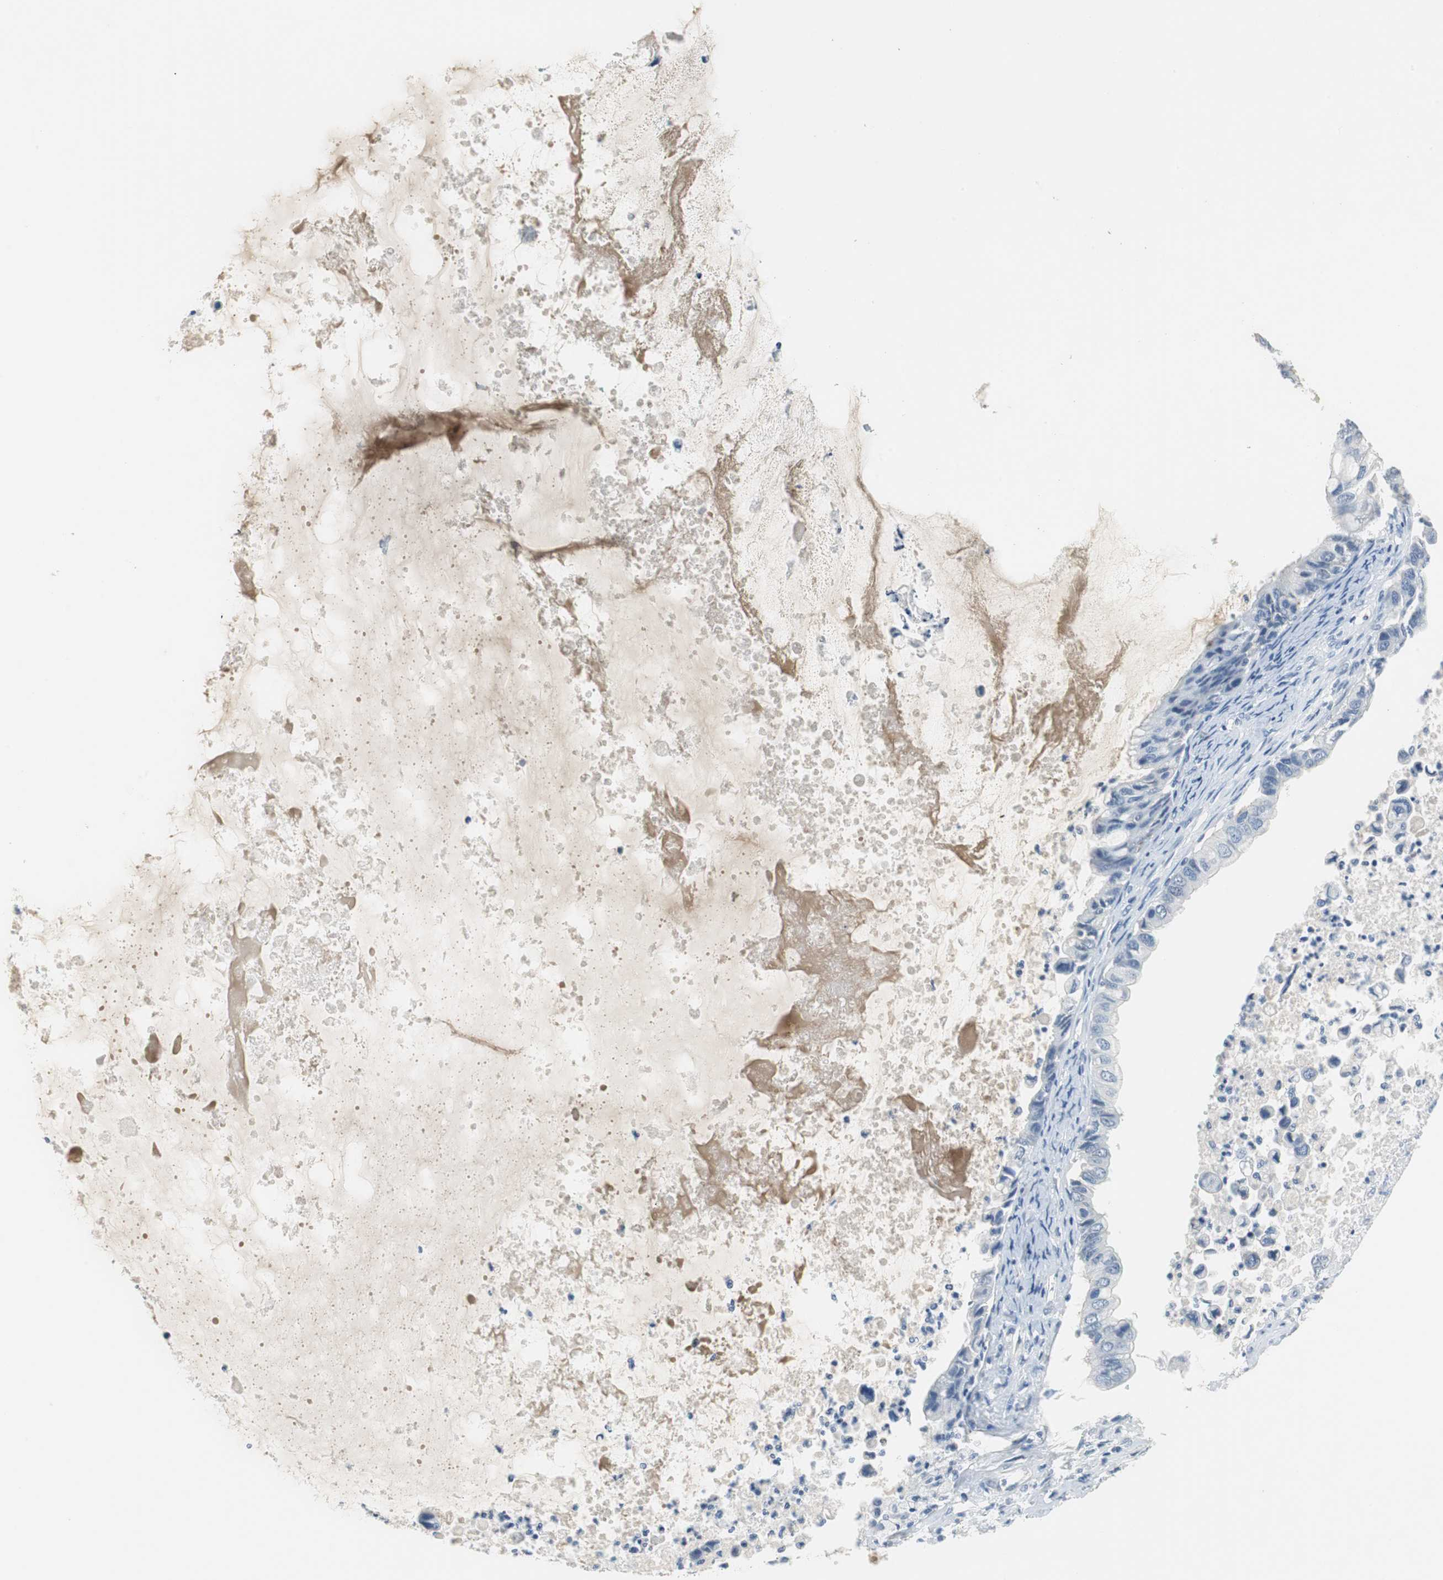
{"staining": {"intensity": "negative", "quantity": "none", "location": "none"}, "tissue": "ovarian cancer", "cell_type": "Tumor cells", "image_type": "cancer", "snomed": [{"axis": "morphology", "description": "Cystadenocarcinoma, mucinous, NOS"}, {"axis": "topography", "description": "Ovary"}], "caption": "This is an IHC image of human mucinous cystadenocarcinoma (ovarian). There is no positivity in tumor cells.", "gene": "MUC7", "patient": {"sex": "female", "age": 80}}